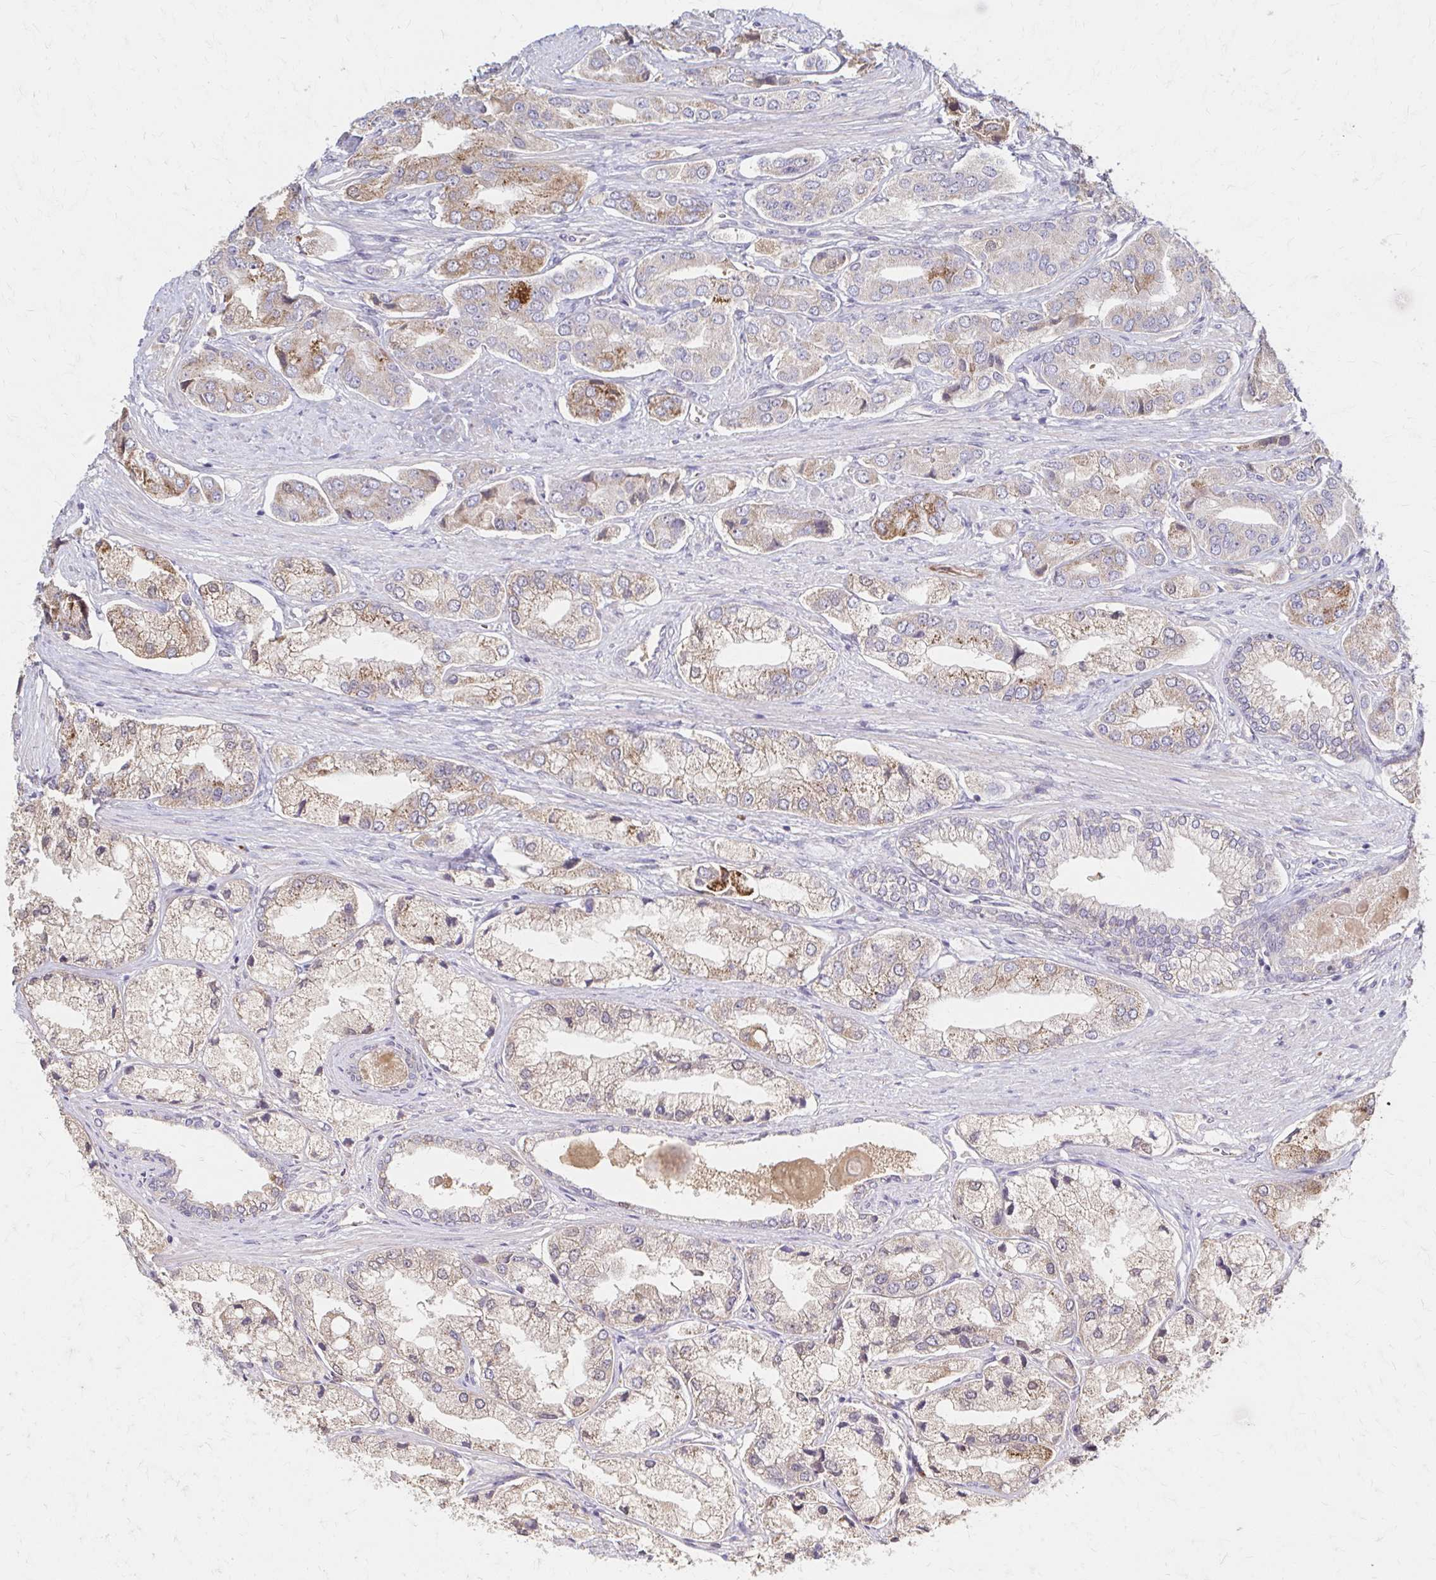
{"staining": {"intensity": "moderate", "quantity": "25%-75%", "location": "cytoplasmic/membranous"}, "tissue": "prostate cancer", "cell_type": "Tumor cells", "image_type": "cancer", "snomed": [{"axis": "morphology", "description": "Adenocarcinoma, Low grade"}, {"axis": "topography", "description": "Prostate"}], "caption": "Prostate low-grade adenocarcinoma stained with DAB immunohistochemistry exhibits medium levels of moderate cytoplasmic/membranous staining in approximately 25%-75% of tumor cells. (brown staining indicates protein expression, while blue staining denotes nuclei).", "gene": "HMGCS2", "patient": {"sex": "male", "age": 69}}